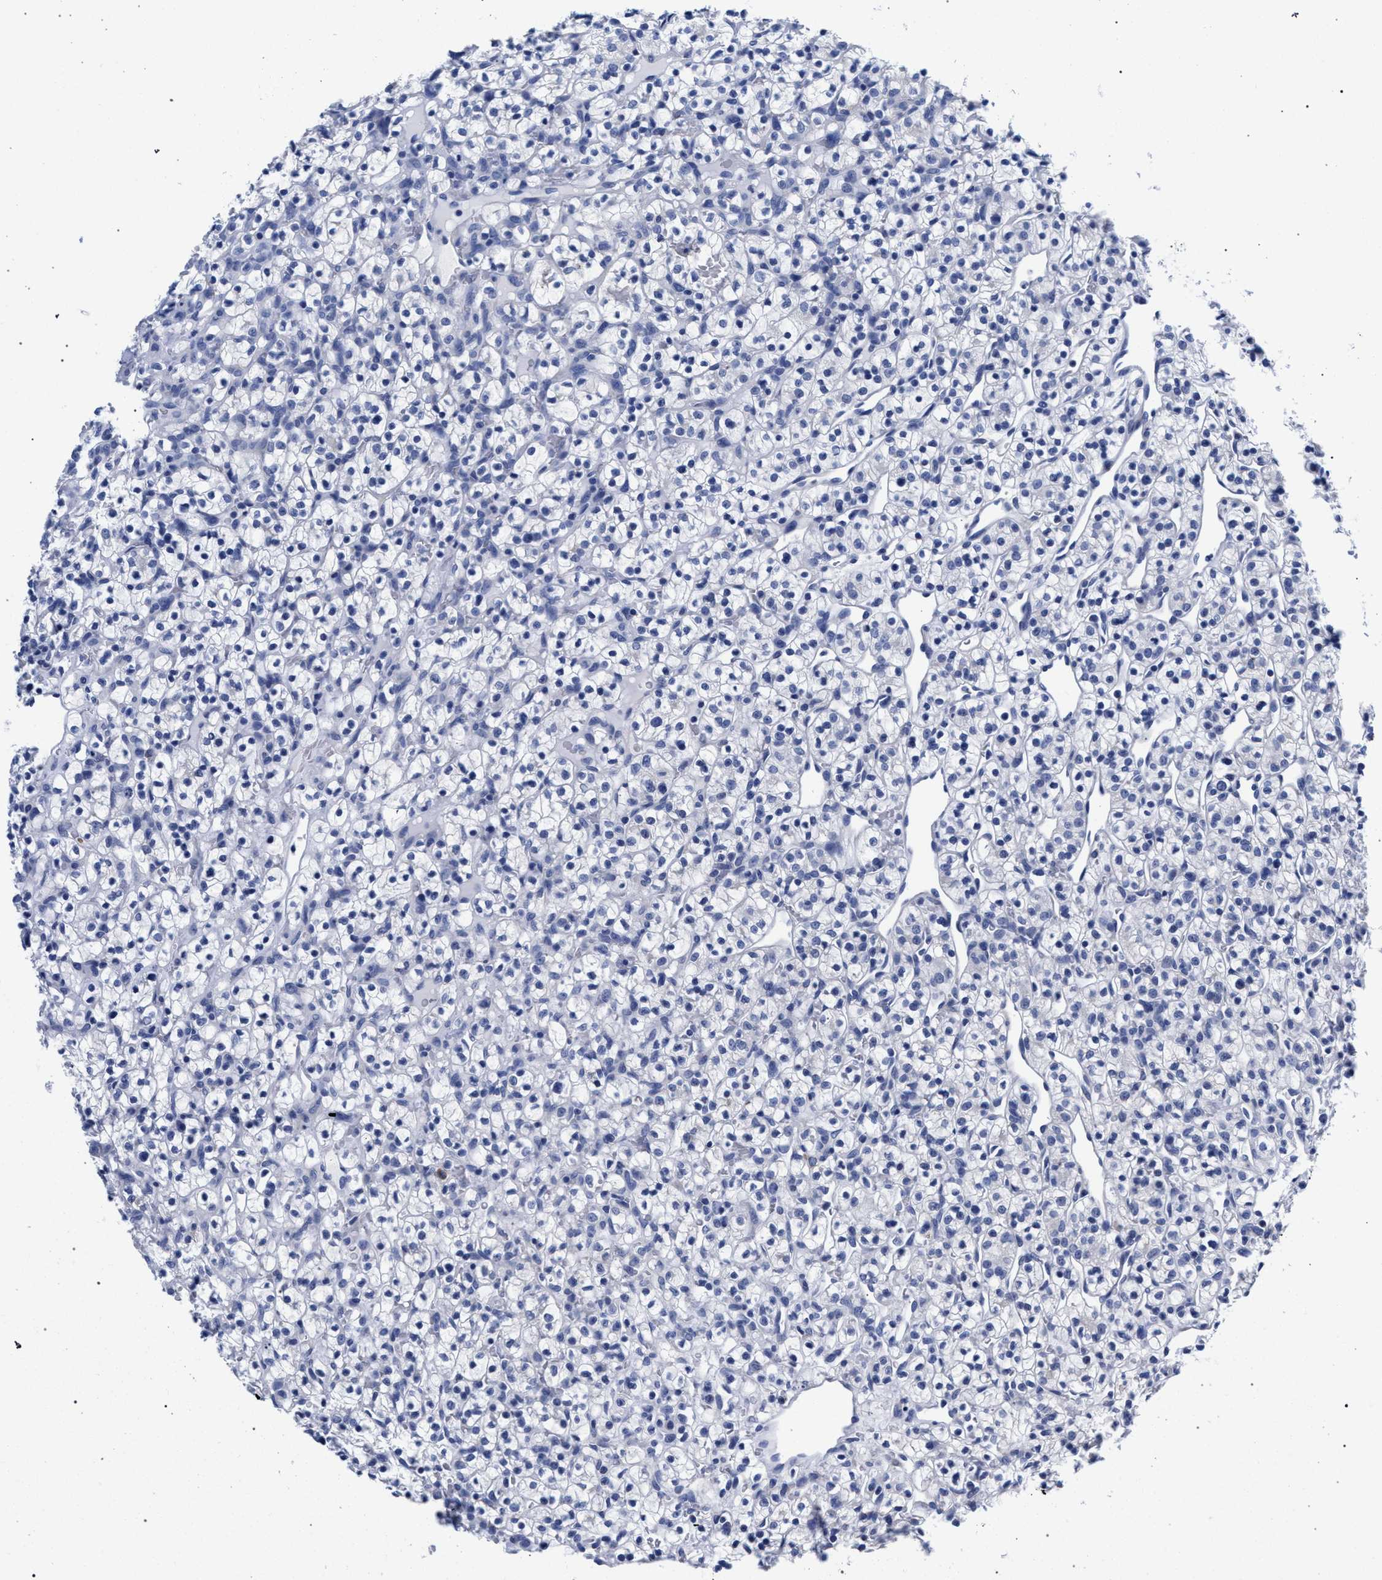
{"staining": {"intensity": "negative", "quantity": "none", "location": "none"}, "tissue": "renal cancer", "cell_type": "Tumor cells", "image_type": "cancer", "snomed": [{"axis": "morphology", "description": "Adenocarcinoma, NOS"}, {"axis": "topography", "description": "Kidney"}], "caption": "Immunohistochemistry (IHC) of human renal adenocarcinoma reveals no expression in tumor cells.", "gene": "AKAP4", "patient": {"sex": "female", "age": 57}}